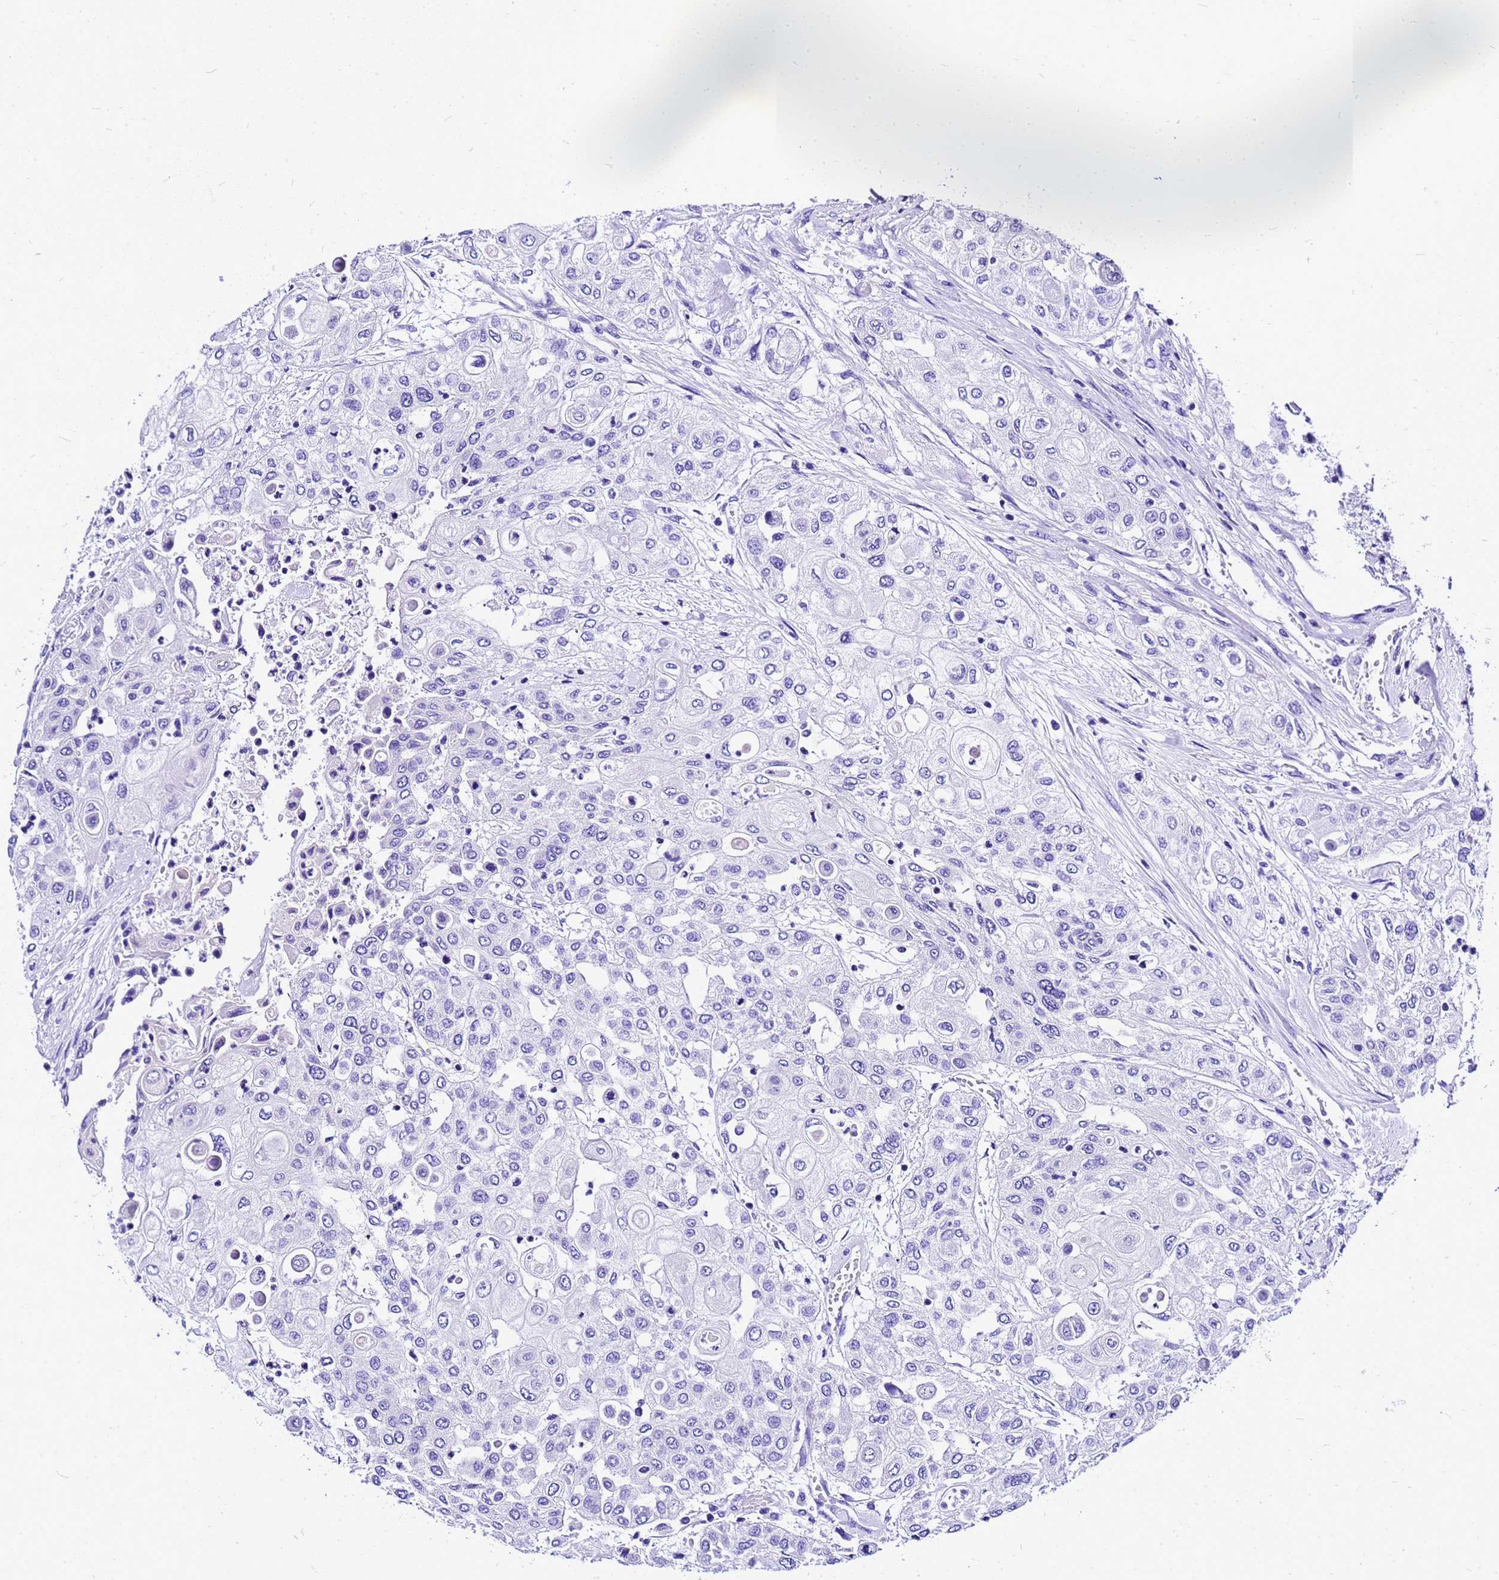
{"staining": {"intensity": "negative", "quantity": "none", "location": "none"}, "tissue": "urothelial cancer", "cell_type": "Tumor cells", "image_type": "cancer", "snomed": [{"axis": "morphology", "description": "Urothelial carcinoma, High grade"}, {"axis": "topography", "description": "Urinary bladder"}], "caption": "Immunohistochemistry micrograph of neoplastic tissue: urothelial cancer stained with DAB (3,3'-diaminobenzidine) displays no significant protein staining in tumor cells.", "gene": "HERC4", "patient": {"sex": "female", "age": 79}}